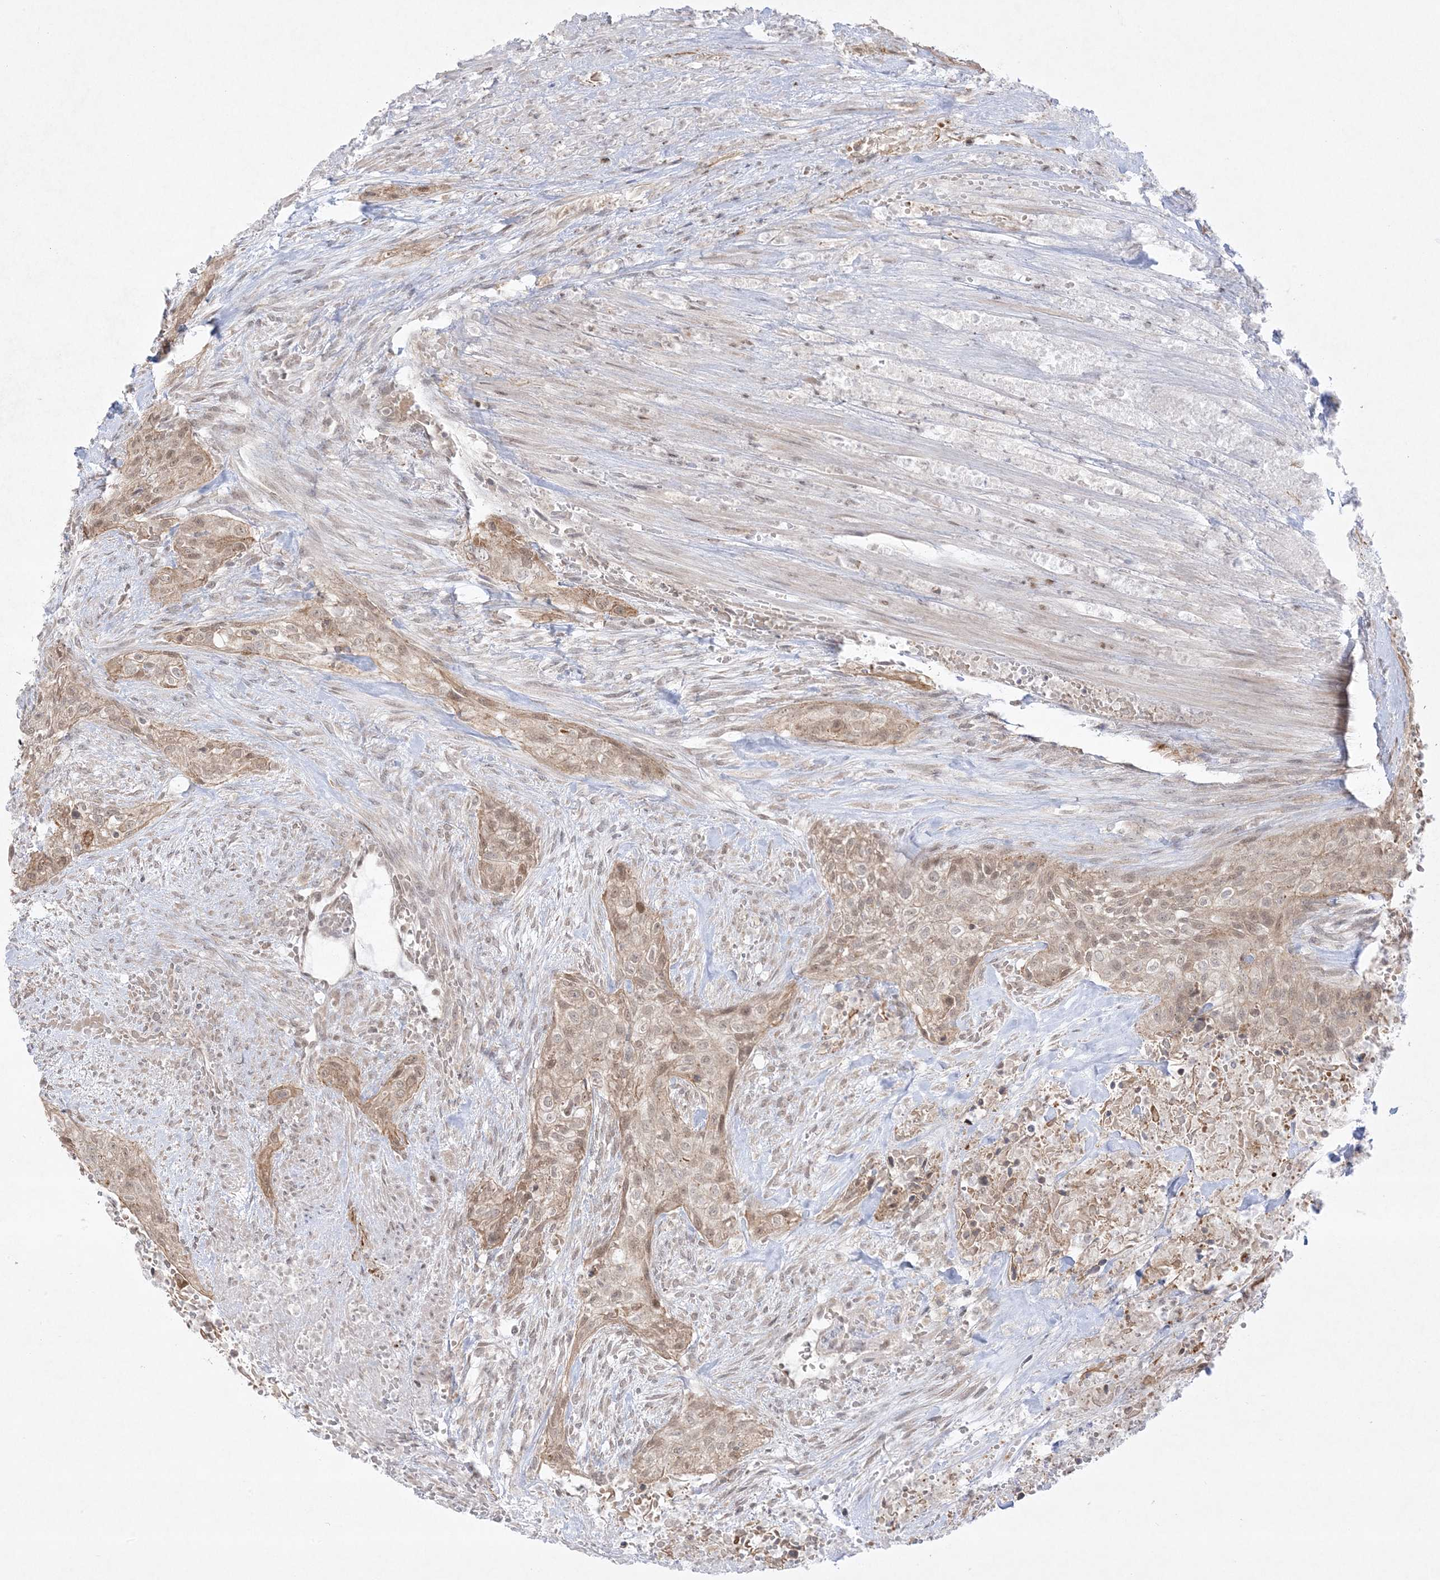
{"staining": {"intensity": "weak", "quantity": ">75%", "location": "cytoplasmic/membranous,nuclear"}, "tissue": "urothelial cancer", "cell_type": "Tumor cells", "image_type": "cancer", "snomed": [{"axis": "morphology", "description": "Urothelial carcinoma, High grade"}, {"axis": "topography", "description": "Urinary bladder"}], "caption": "Immunohistochemical staining of human high-grade urothelial carcinoma shows weak cytoplasmic/membranous and nuclear protein positivity in about >75% of tumor cells.", "gene": "PTK6", "patient": {"sex": "male", "age": 35}}